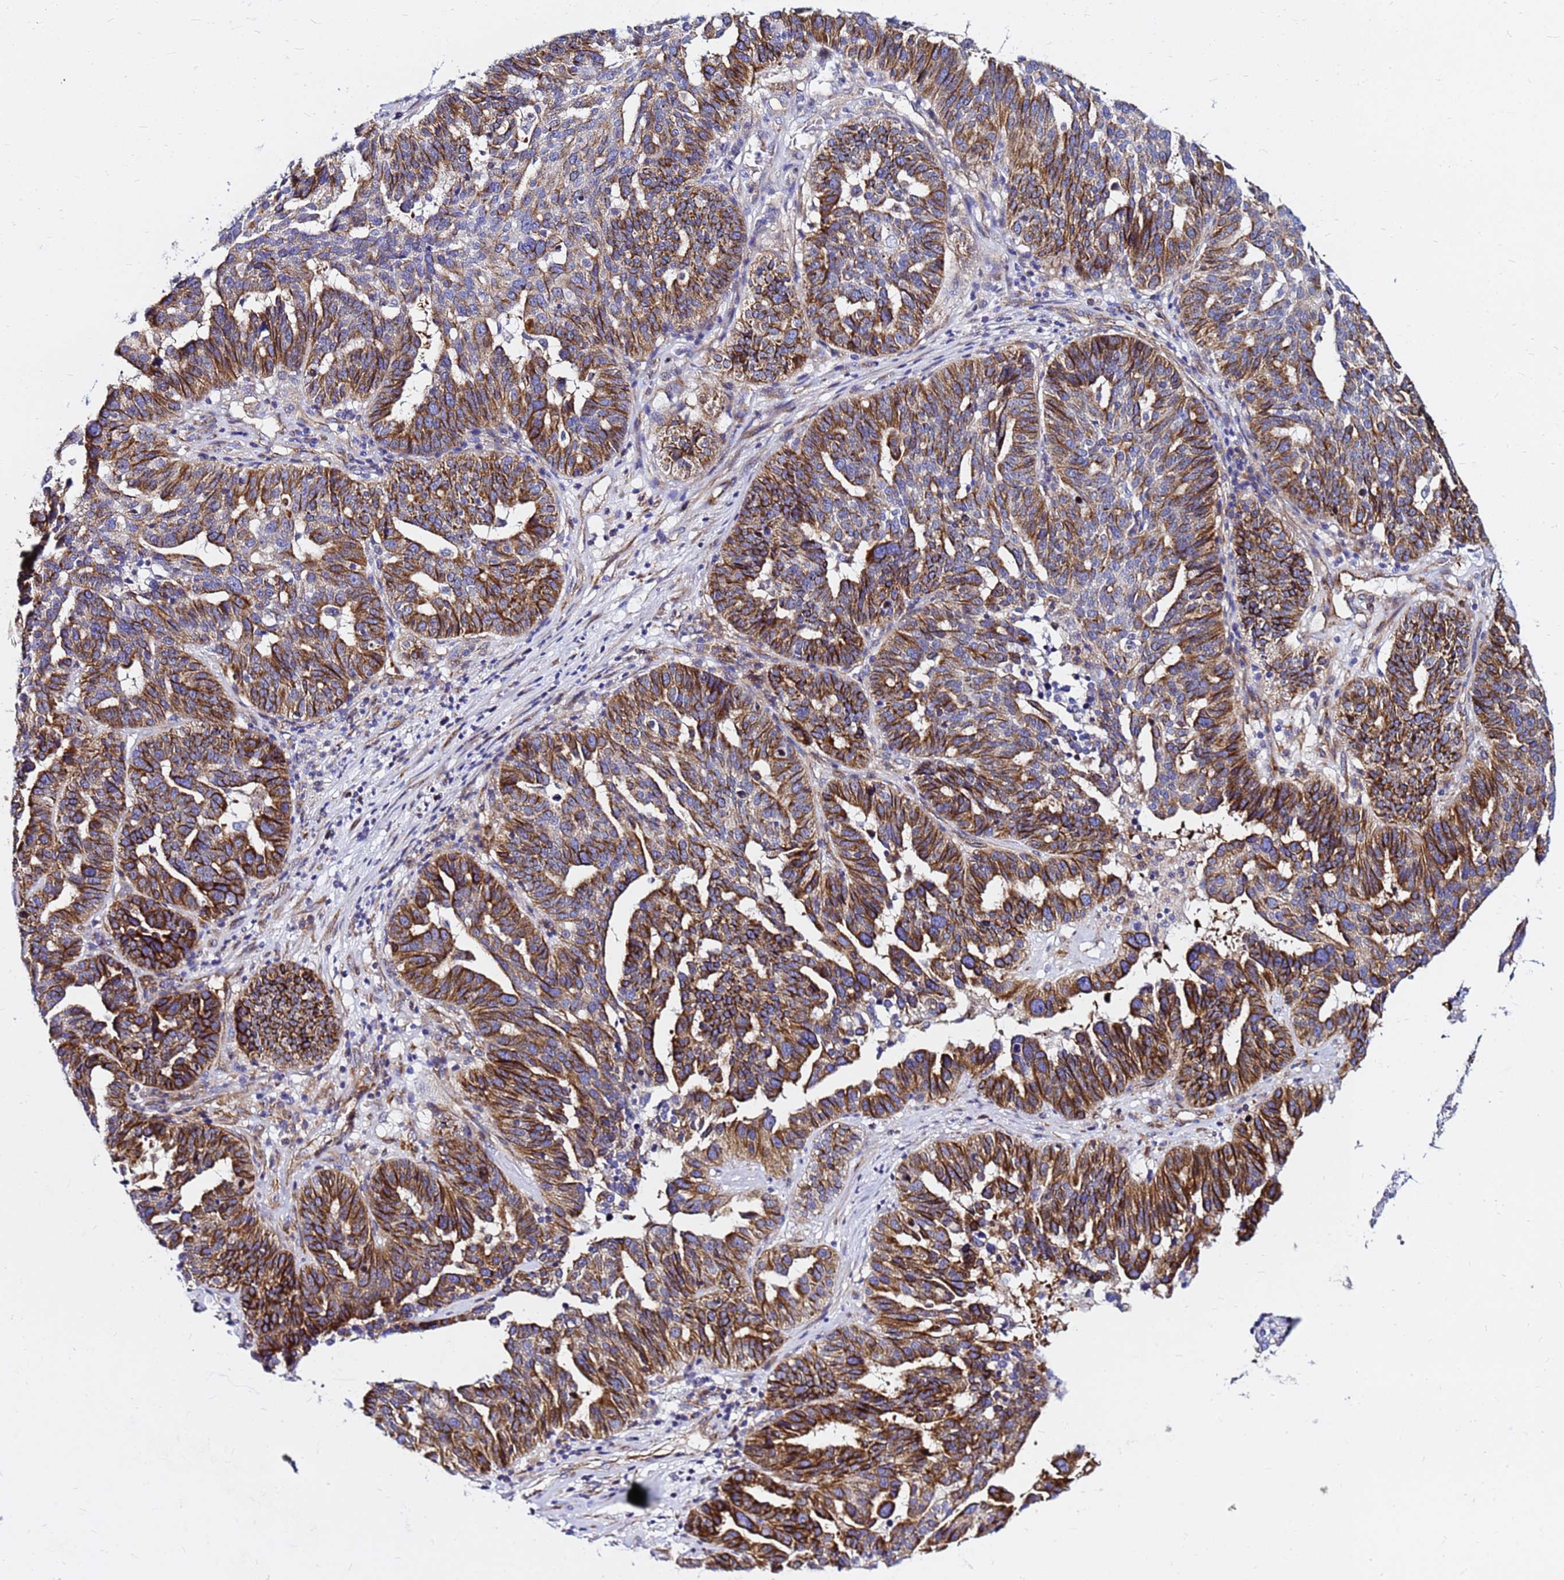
{"staining": {"intensity": "strong", "quantity": ">75%", "location": "cytoplasmic/membranous"}, "tissue": "ovarian cancer", "cell_type": "Tumor cells", "image_type": "cancer", "snomed": [{"axis": "morphology", "description": "Cystadenocarcinoma, serous, NOS"}, {"axis": "topography", "description": "Ovary"}], "caption": "Immunohistochemical staining of human serous cystadenocarcinoma (ovarian) displays high levels of strong cytoplasmic/membranous expression in approximately >75% of tumor cells.", "gene": "TUBA8", "patient": {"sex": "female", "age": 59}}